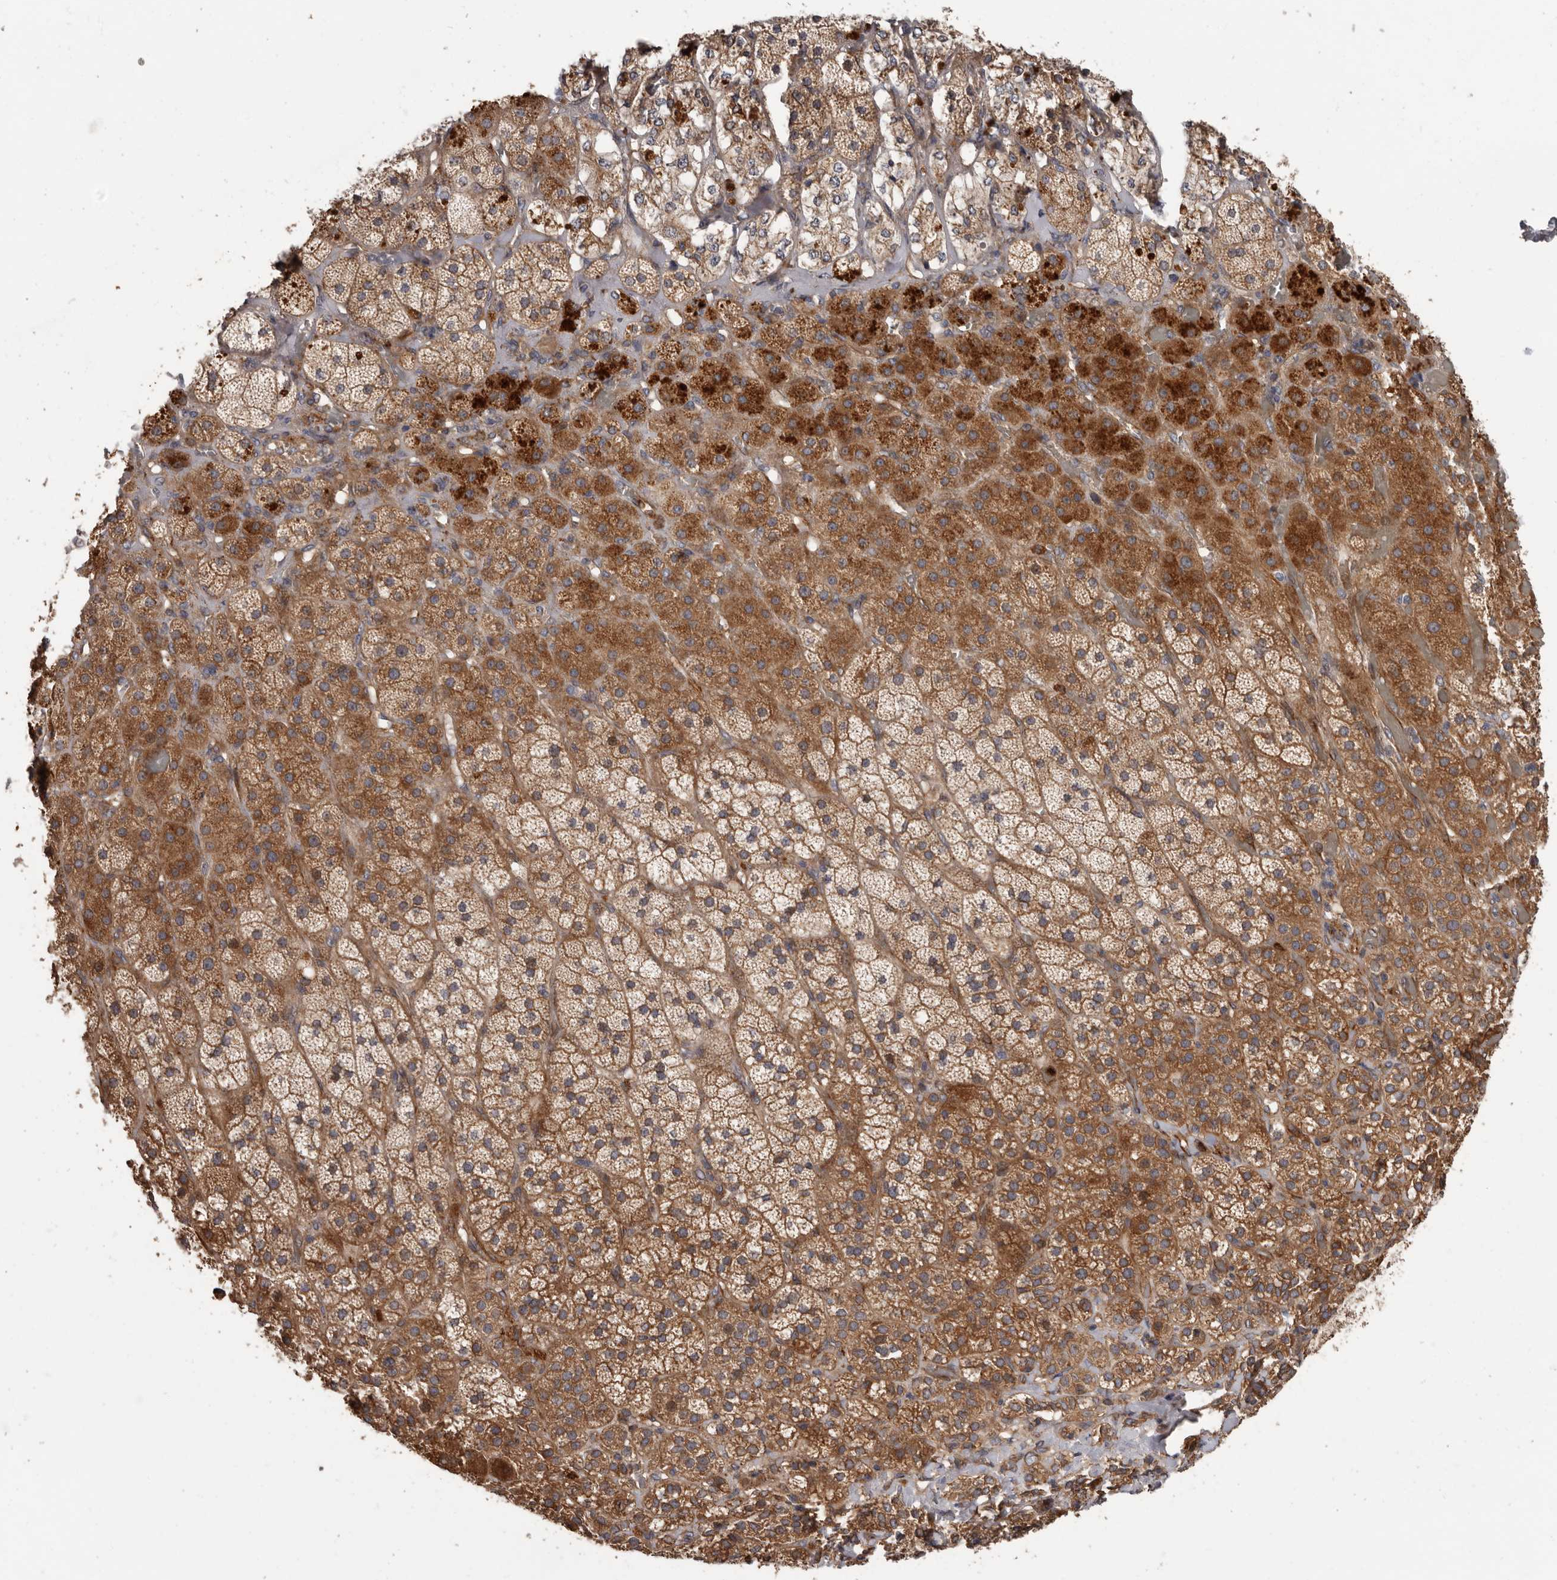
{"staining": {"intensity": "strong", "quantity": ">75%", "location": "cytoplasmic/membranous"}, "tissue": "adrenal gland", "cell_type": "Glandular cells", "image_type": "normal", "snomed": [{"axis": "morphology", "description": "Normal tissue, NOS"}, {"axis": "topography", "description": "Adrenal gland"}], "caption": "Immunohistochemistry (IHC) (DAB) staining of normal adrenal gland reveals strong cytoplasmic/membranous protein staining in about >75% of glandular cells. The staining was performed using DAB (3,3'-diaminobenzidine) to visualize the protein expression in brown, while the nuclei were stained in blue with hematoxylin (Magnification: 20x).", "gene": "ARHGEF5", "patient": {"sex": "male", "age": 57}}